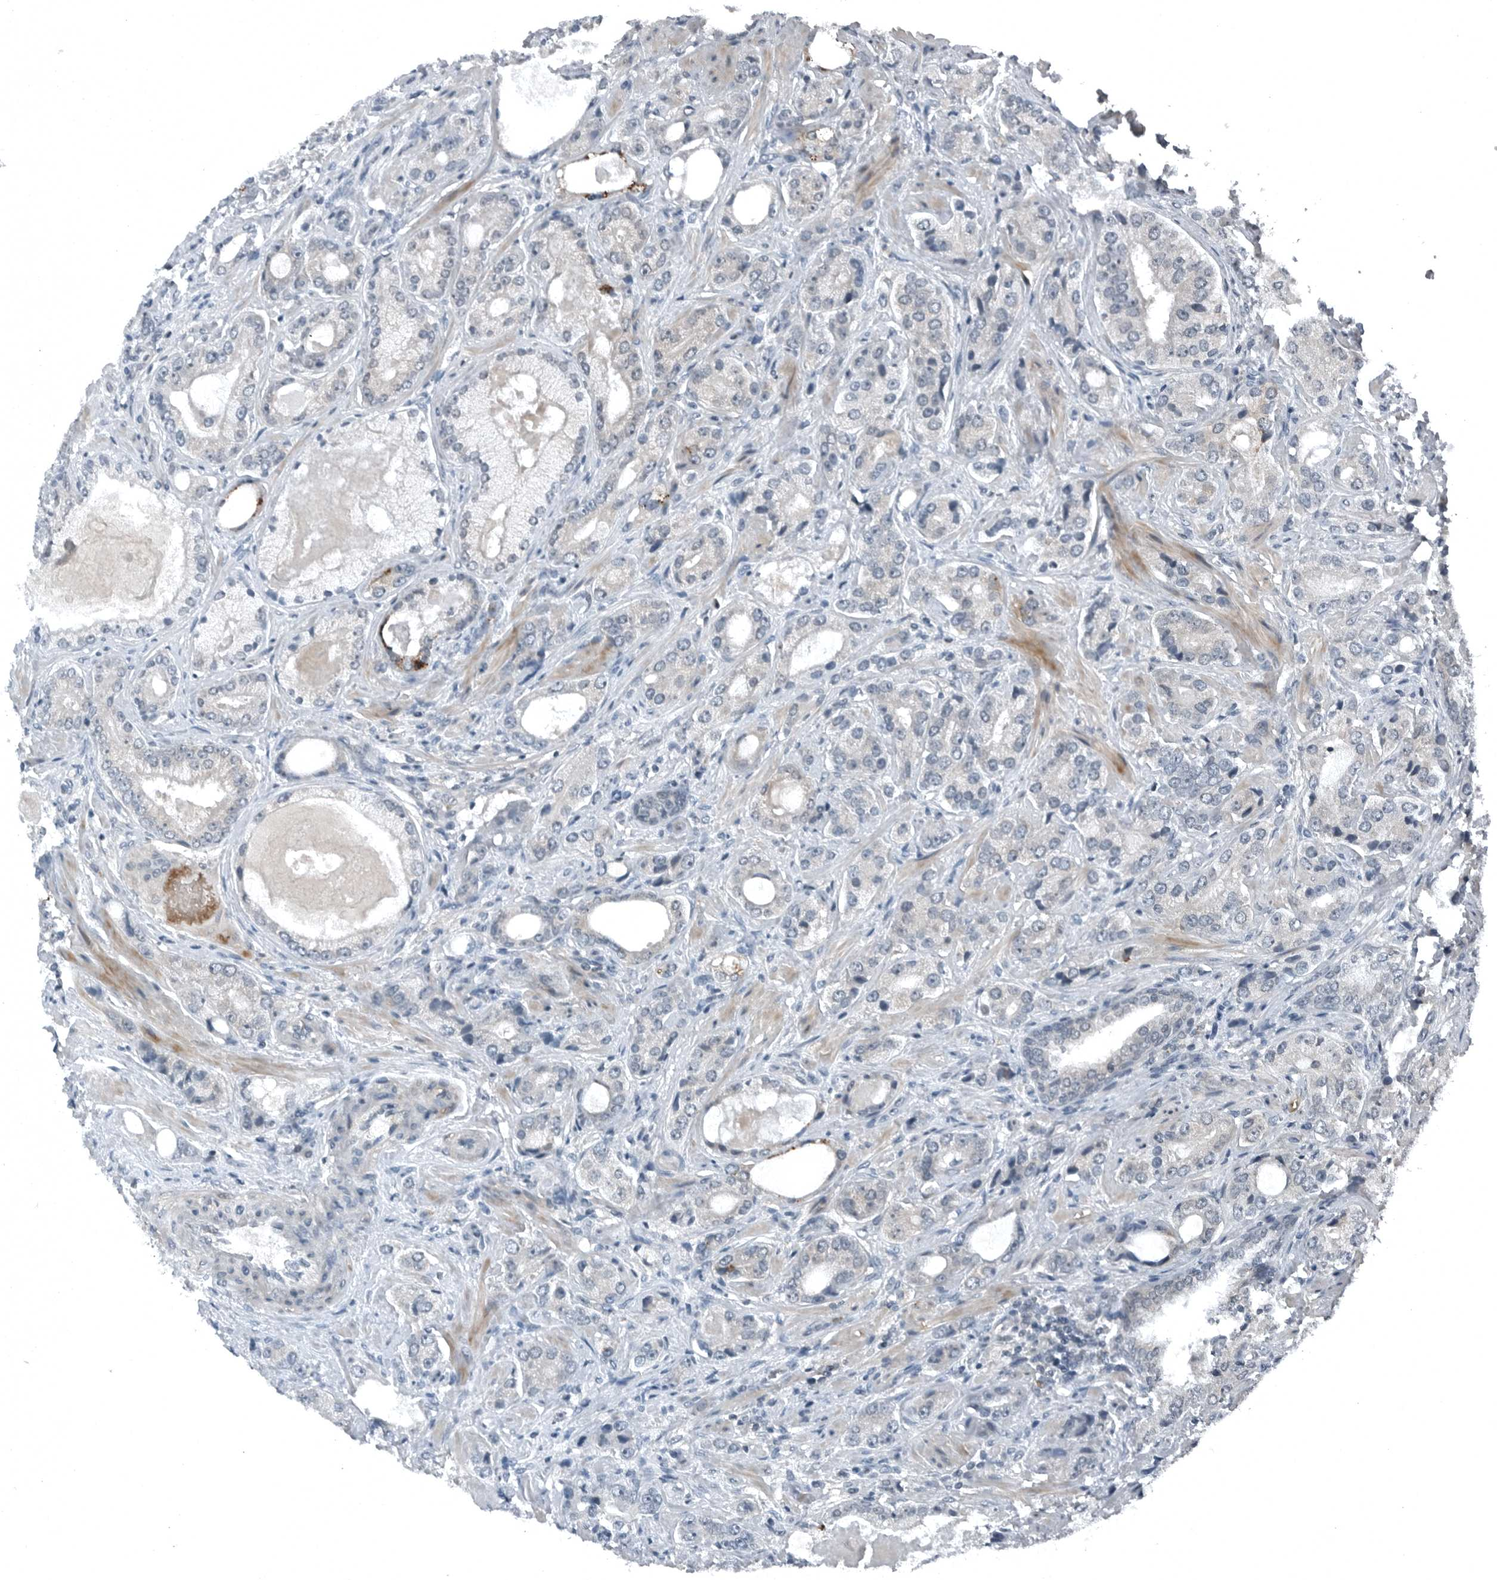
{"staining": {"intensity": "negative", "quantity": "none", "location": "none"}, "tissue": "prostate cancer", "cell_type": "Tumor cells", "image_type": "cancer", "snomed": [{"axis": "morphology", "description": "Normal tissue, NOS"}, {"axis": "morphology", "description": "Adenocarcinoma, High grade"}, {"axis": "topography", "description": "Prostate"}, {"axis": "topography", "description": "Peripheral nerve tissue"}], "caption": "Immunohistochemistry of prostate adenocarcinoma (high-grade) reveals no positivity in tumor cells. Brightfield microscopy of immunohistochemistry stained with DAB (brown) and hematoxylin (blue), captured at high magnification.", "gene": "GAK", "patient": {"sex": "male", "age": 59}}